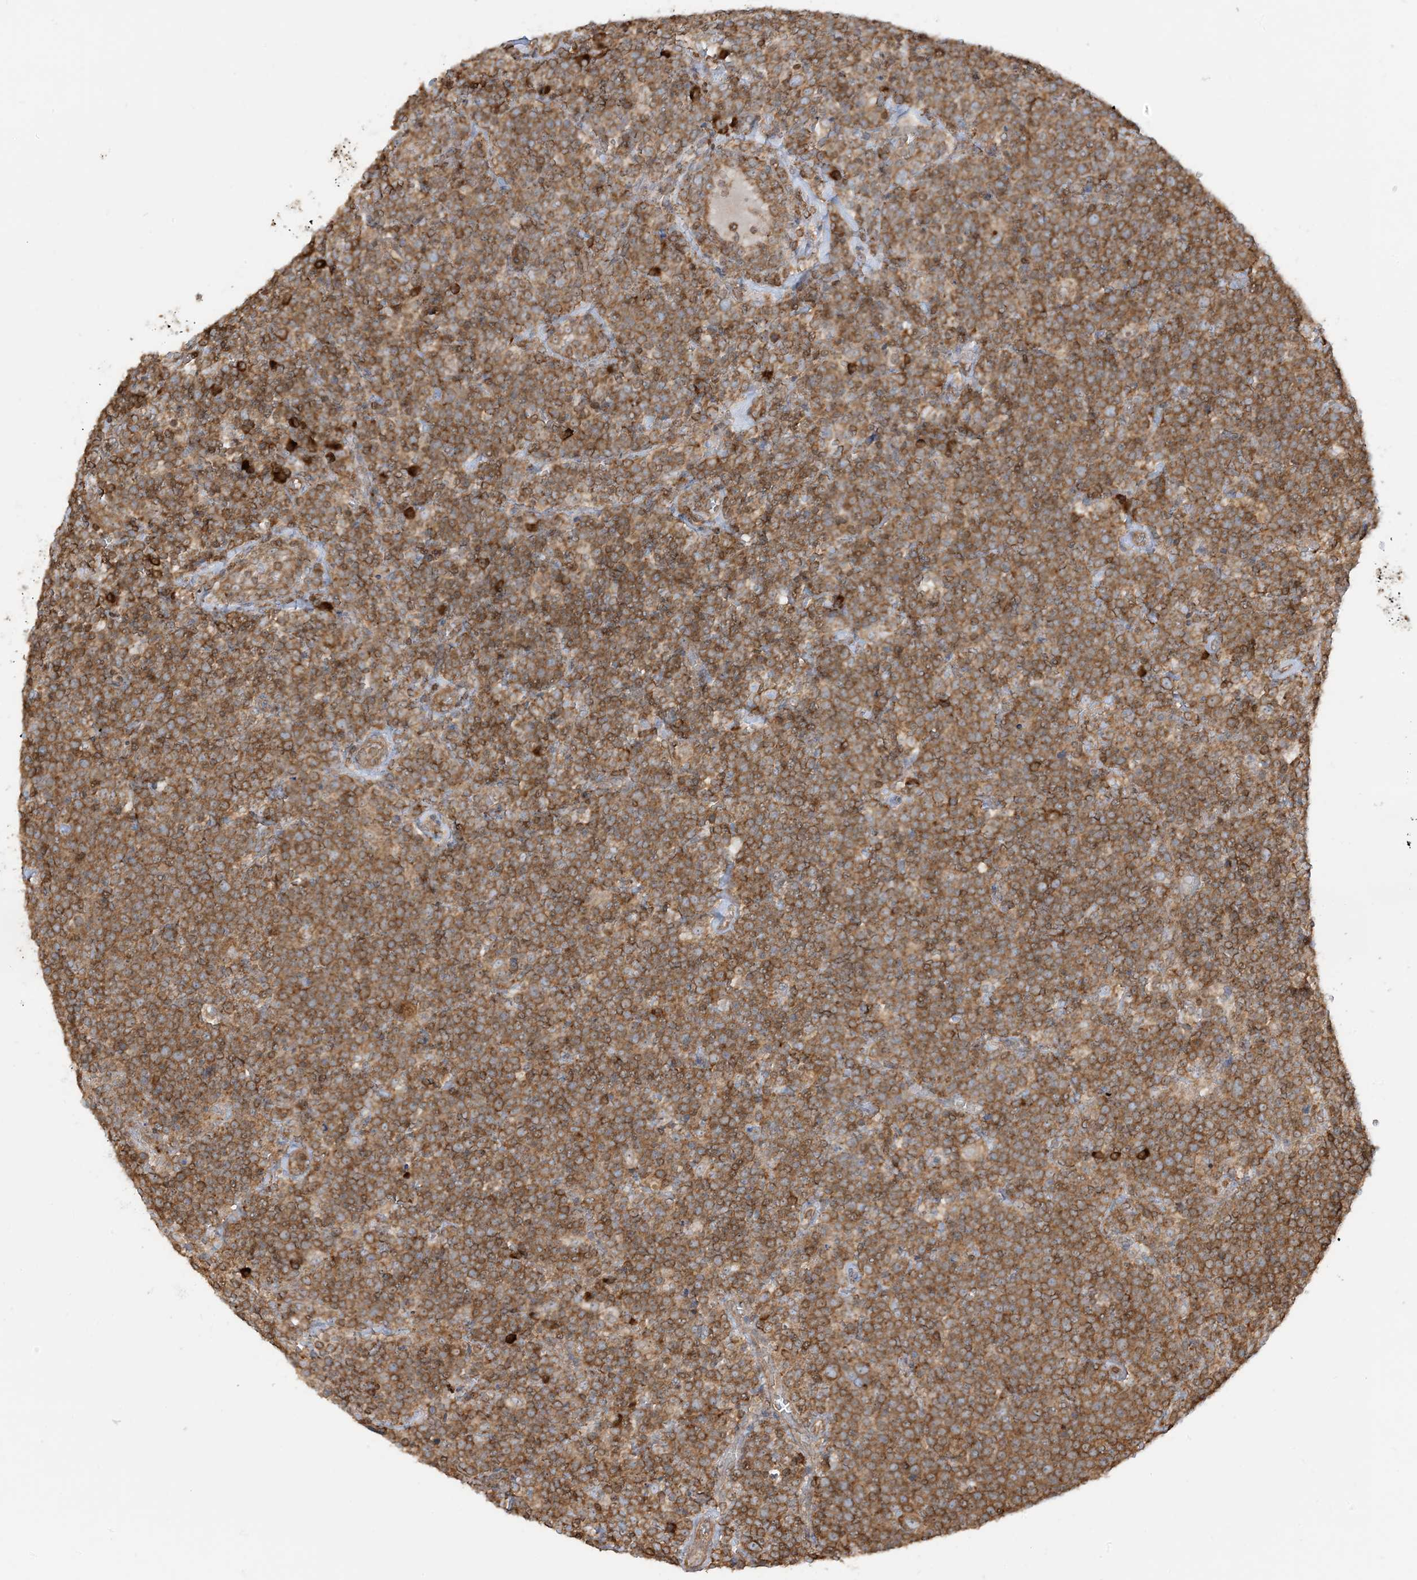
{"staining": {"intensity": "moderate", "quantity": ">75%", "location": "cytoplasmic/membranous"}, "tissue": "lymphoma", "cell_type": "Tumor cells", "image_type": "cancer", "snomed": [{"axis": "morphology", "description": "Malignant lymphoma, non-Hodgkin's type, High grade"}, {"axis": "topography", "description": "Lymph node"}], "caption": "Tumor cells display medium levels of moderate cytoplasmic/membranous positivity in approximately >75% of cells in human malignant lymphoma, non-Hodgkin's type (high-grade). (DAB (3,3'-diaminobenzidine) IHC with brightfield microscopy, high magnification).", "gene": "SRP72", "patient": {"sex": "male", "age": 61}}